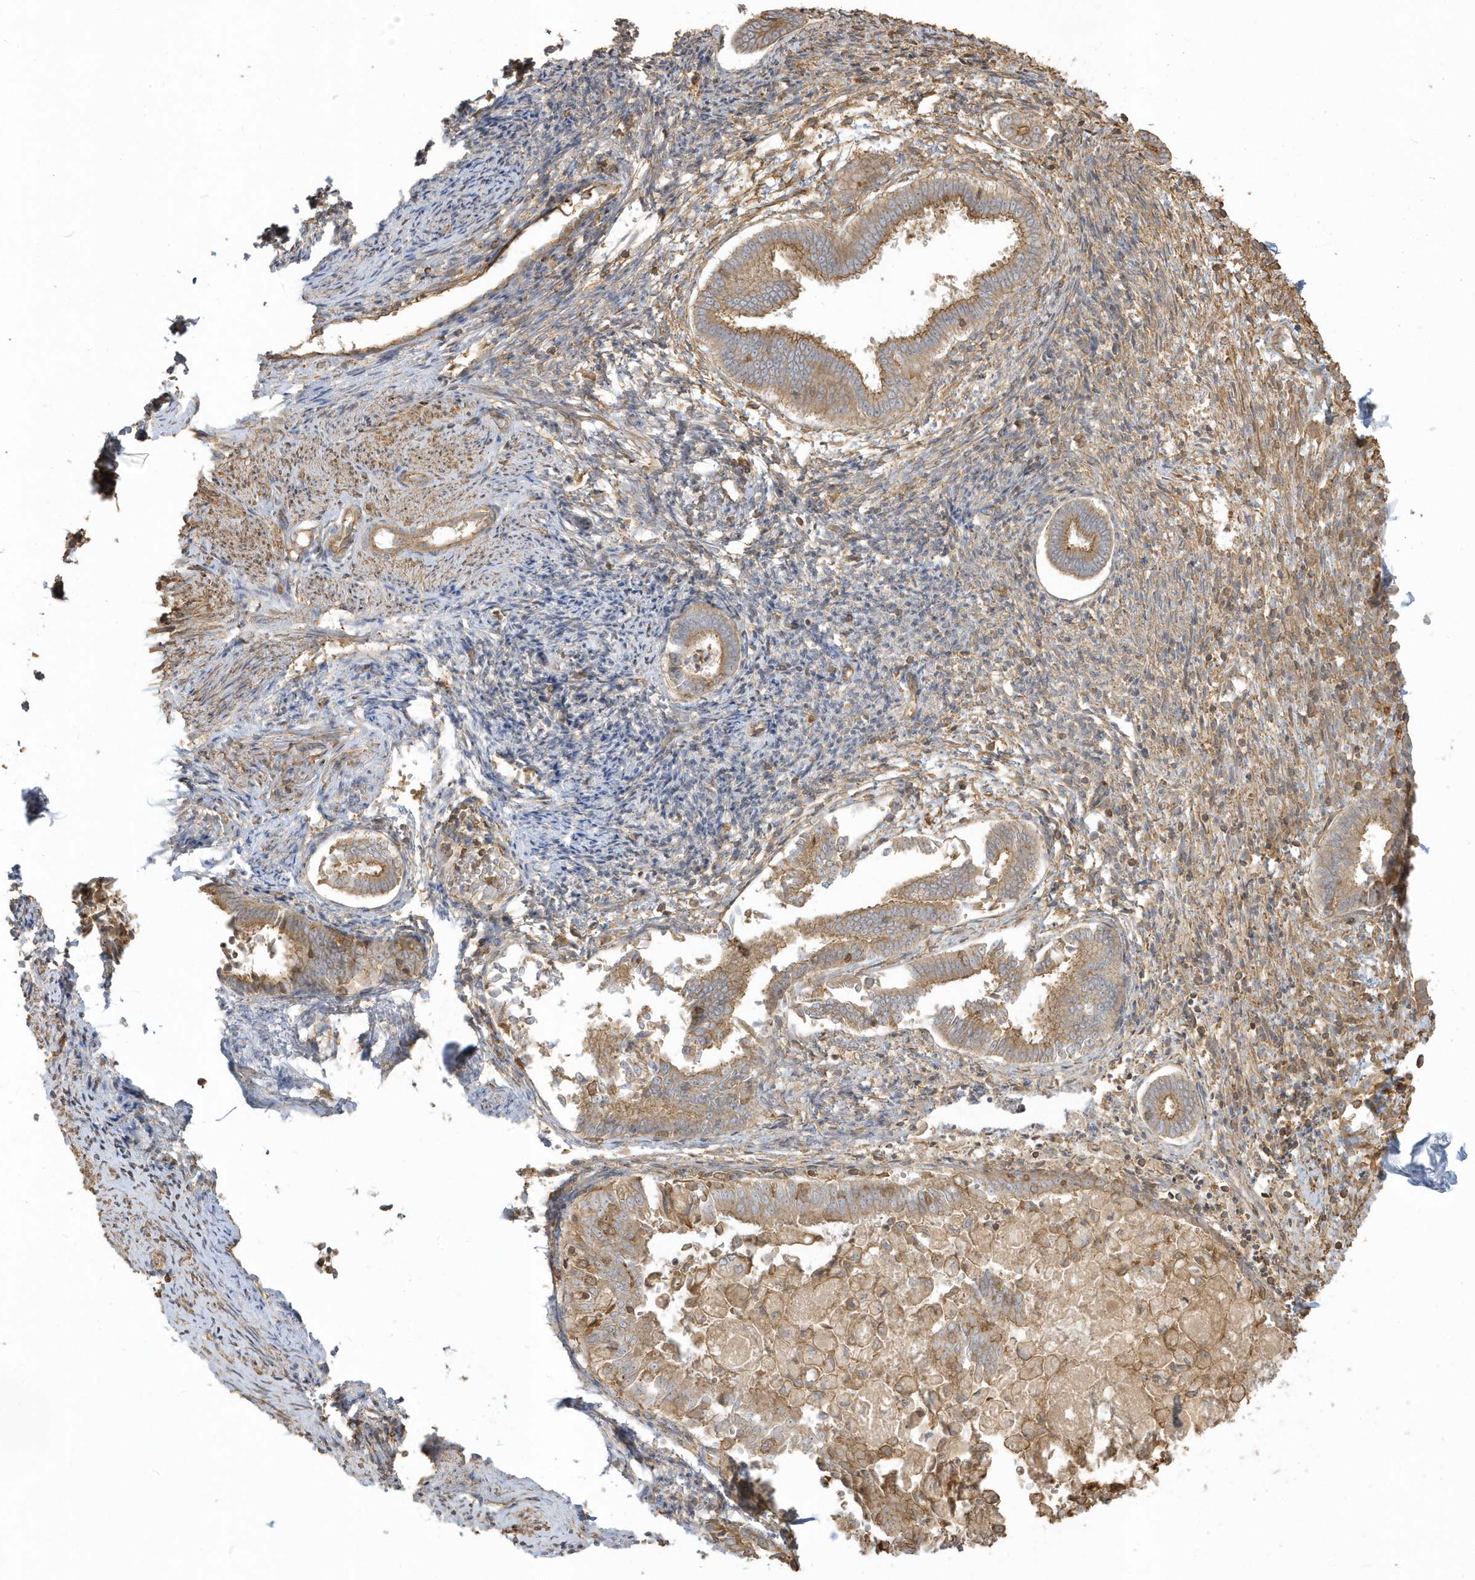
{"staining": {"intensity": "moderate", "quantity": "25%-75%", "location": "cytoplasmic/membranous"}, "tissue": "endometrium", "cell_type": "Cells in endometrial stroma", "image_type": "normal", "snomed": [{"axis": "morphology", "description": "Normal tissue, NOS"}, {"axis": "topography", "description": "Endometrium"}], "caption": "Approximately 25%-75% of cells in endometrial stroma in benign human endometrium display moderate cytoplasmic/membranous protein positivity as visualized by brown immunohistochemical staining.", "gene": "ZBTB8A", "patient": {"sex": "female", "age": 56}}